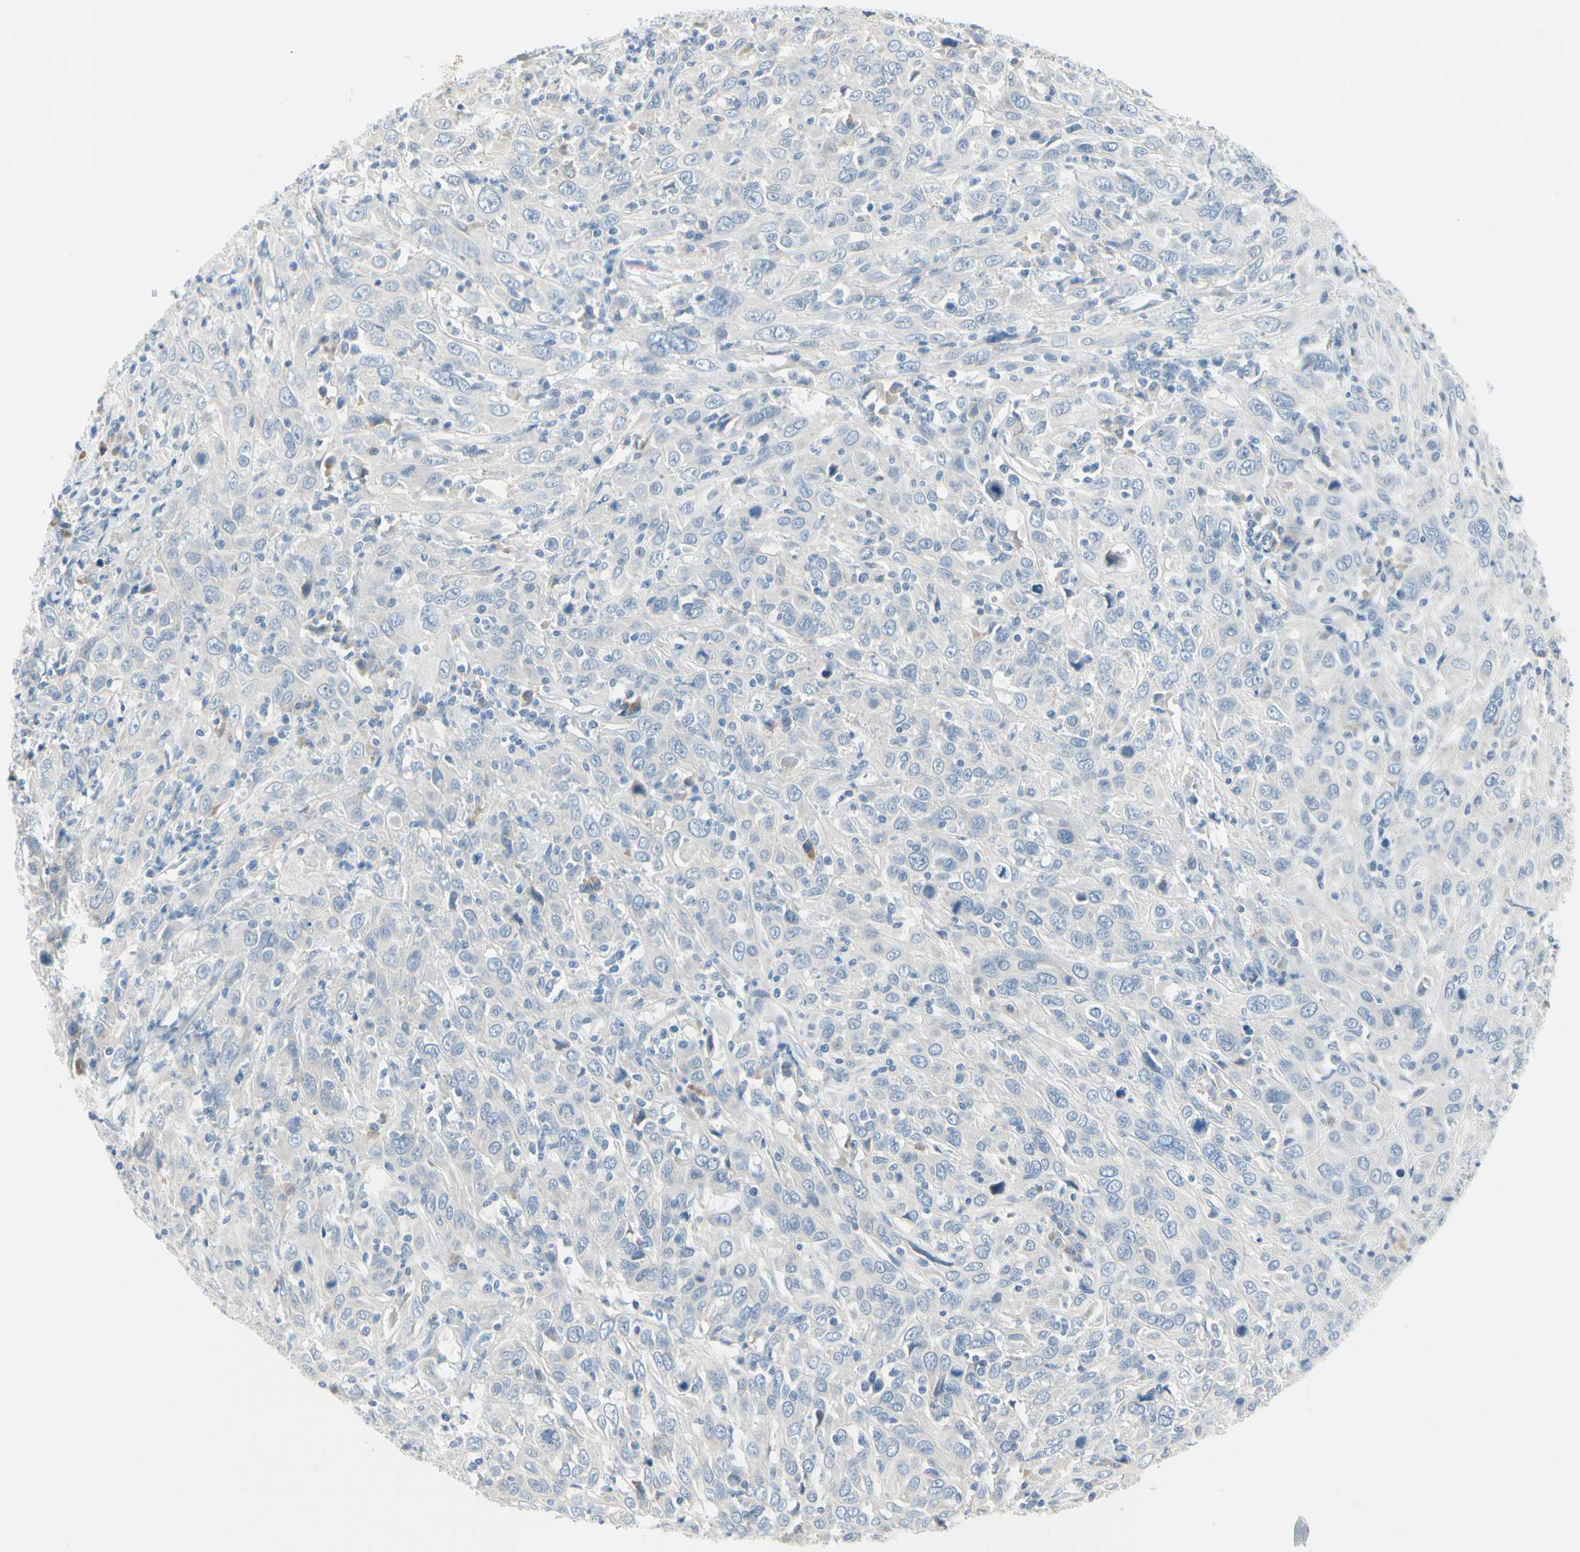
{"staining": {"intensity": "negative", "quantity": "none", "location": "none"}, "tissue": "cervical cancer", "cell_type": "Tumor cells", "image_type": "cancer", "snomed": [{"axis": "morphology", "description": "Squamous cell carcinoma, NOS"}, {"axis": "topography", "description": "Cervix"}], "caption": "This is a image of immunohistochemistry staining of cervical squamous cell carcinoma, which shows no positivity in tumor cells.", "gene": "FCER2", "patient": {"sex": "female", "age": 46}}